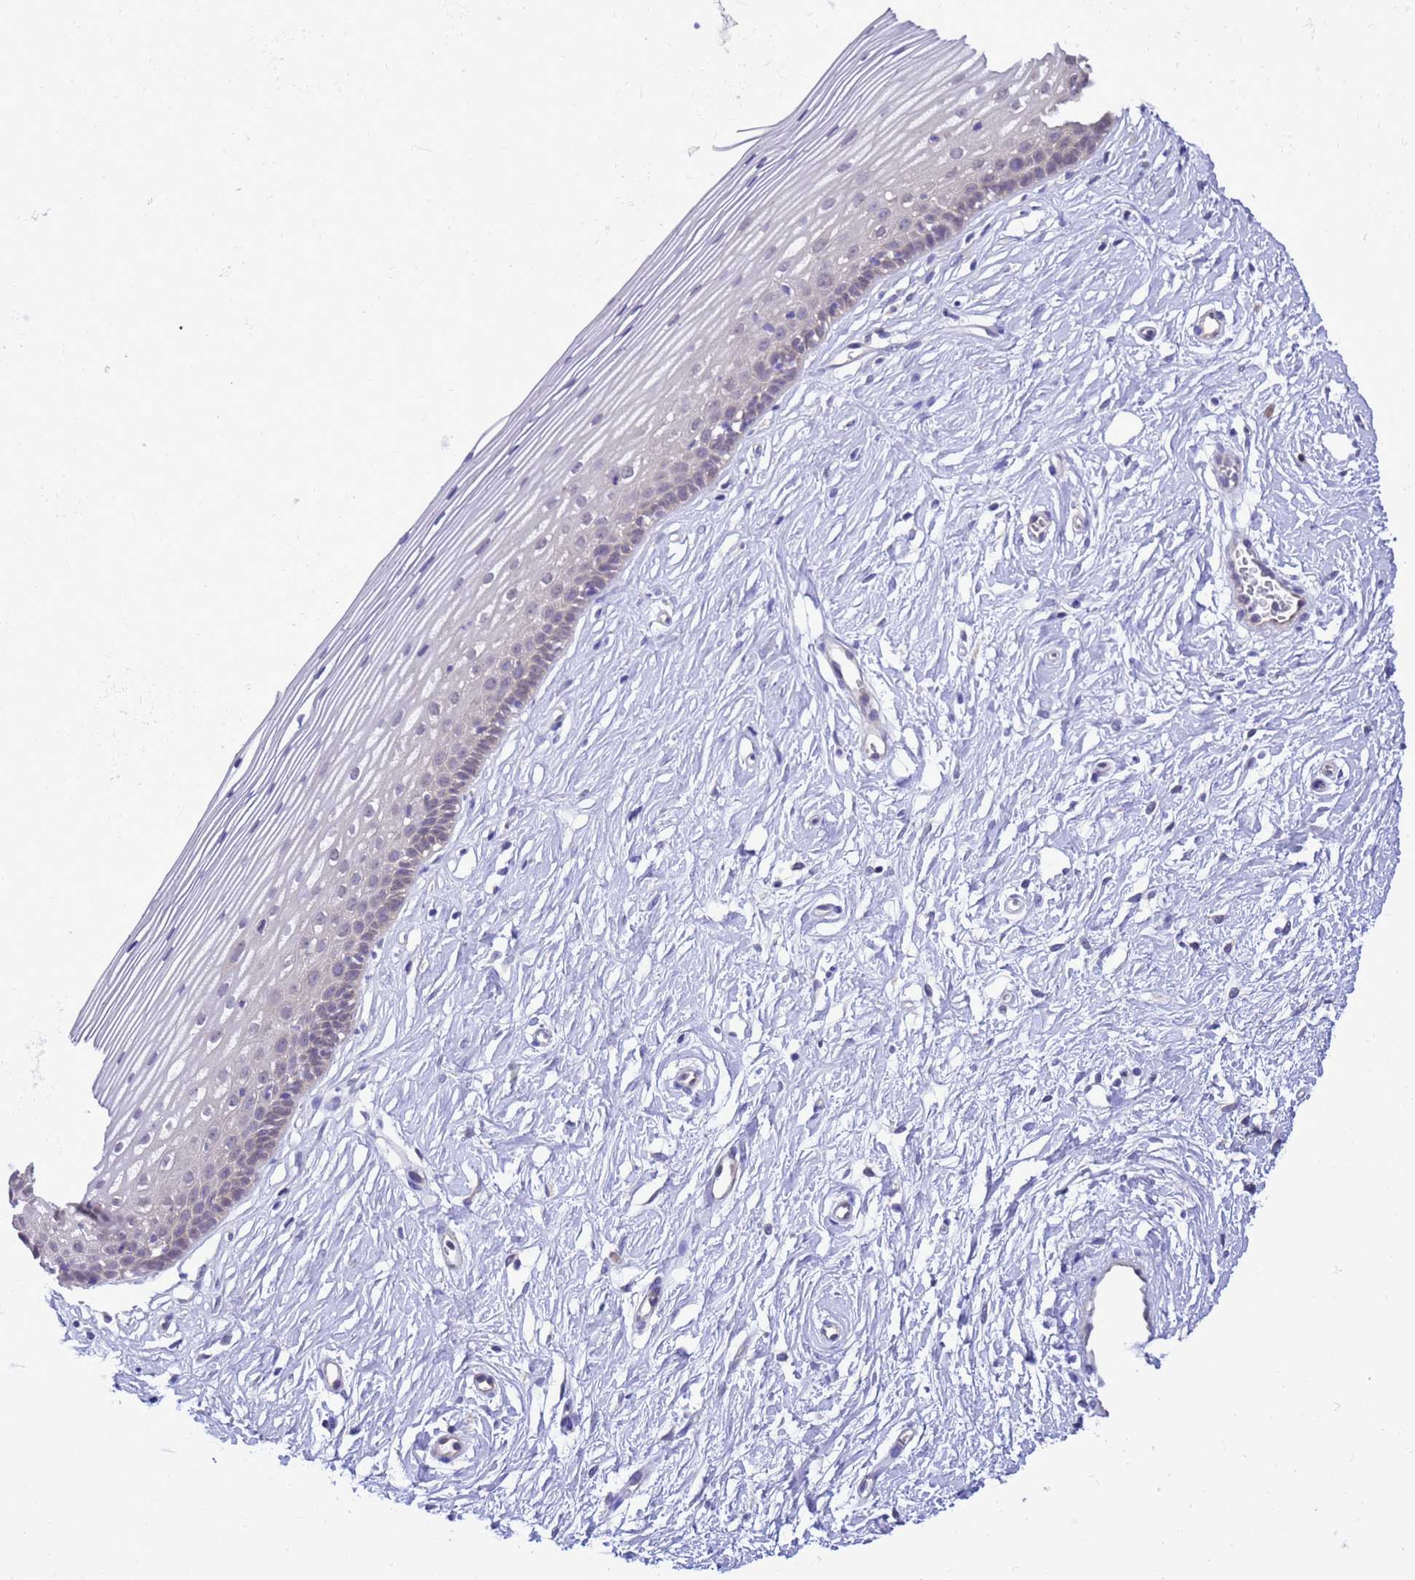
{"staining": {"intensity": "weak", "quantity": "<25%", "location": "cytoplasmic/membranous"}, "tissue": "cervix", "cell_type": "Glandular cells", "image_type": "normal", "snomed": [{"axis": "morphology", "description": "Normal tissue, NOS"}, {"axis": "topography", "description": "Cervix"}], "caption": "An immunohistochemistry (IHC) image of normal cervix is shown. There is no staining in glandular cells of cervix. (Brightfield microscopy of DAB immunohistochemistry (IHC) at high magnification).", "gene": "ZNF461", "patient": {"sex": "female", "age": 40}}